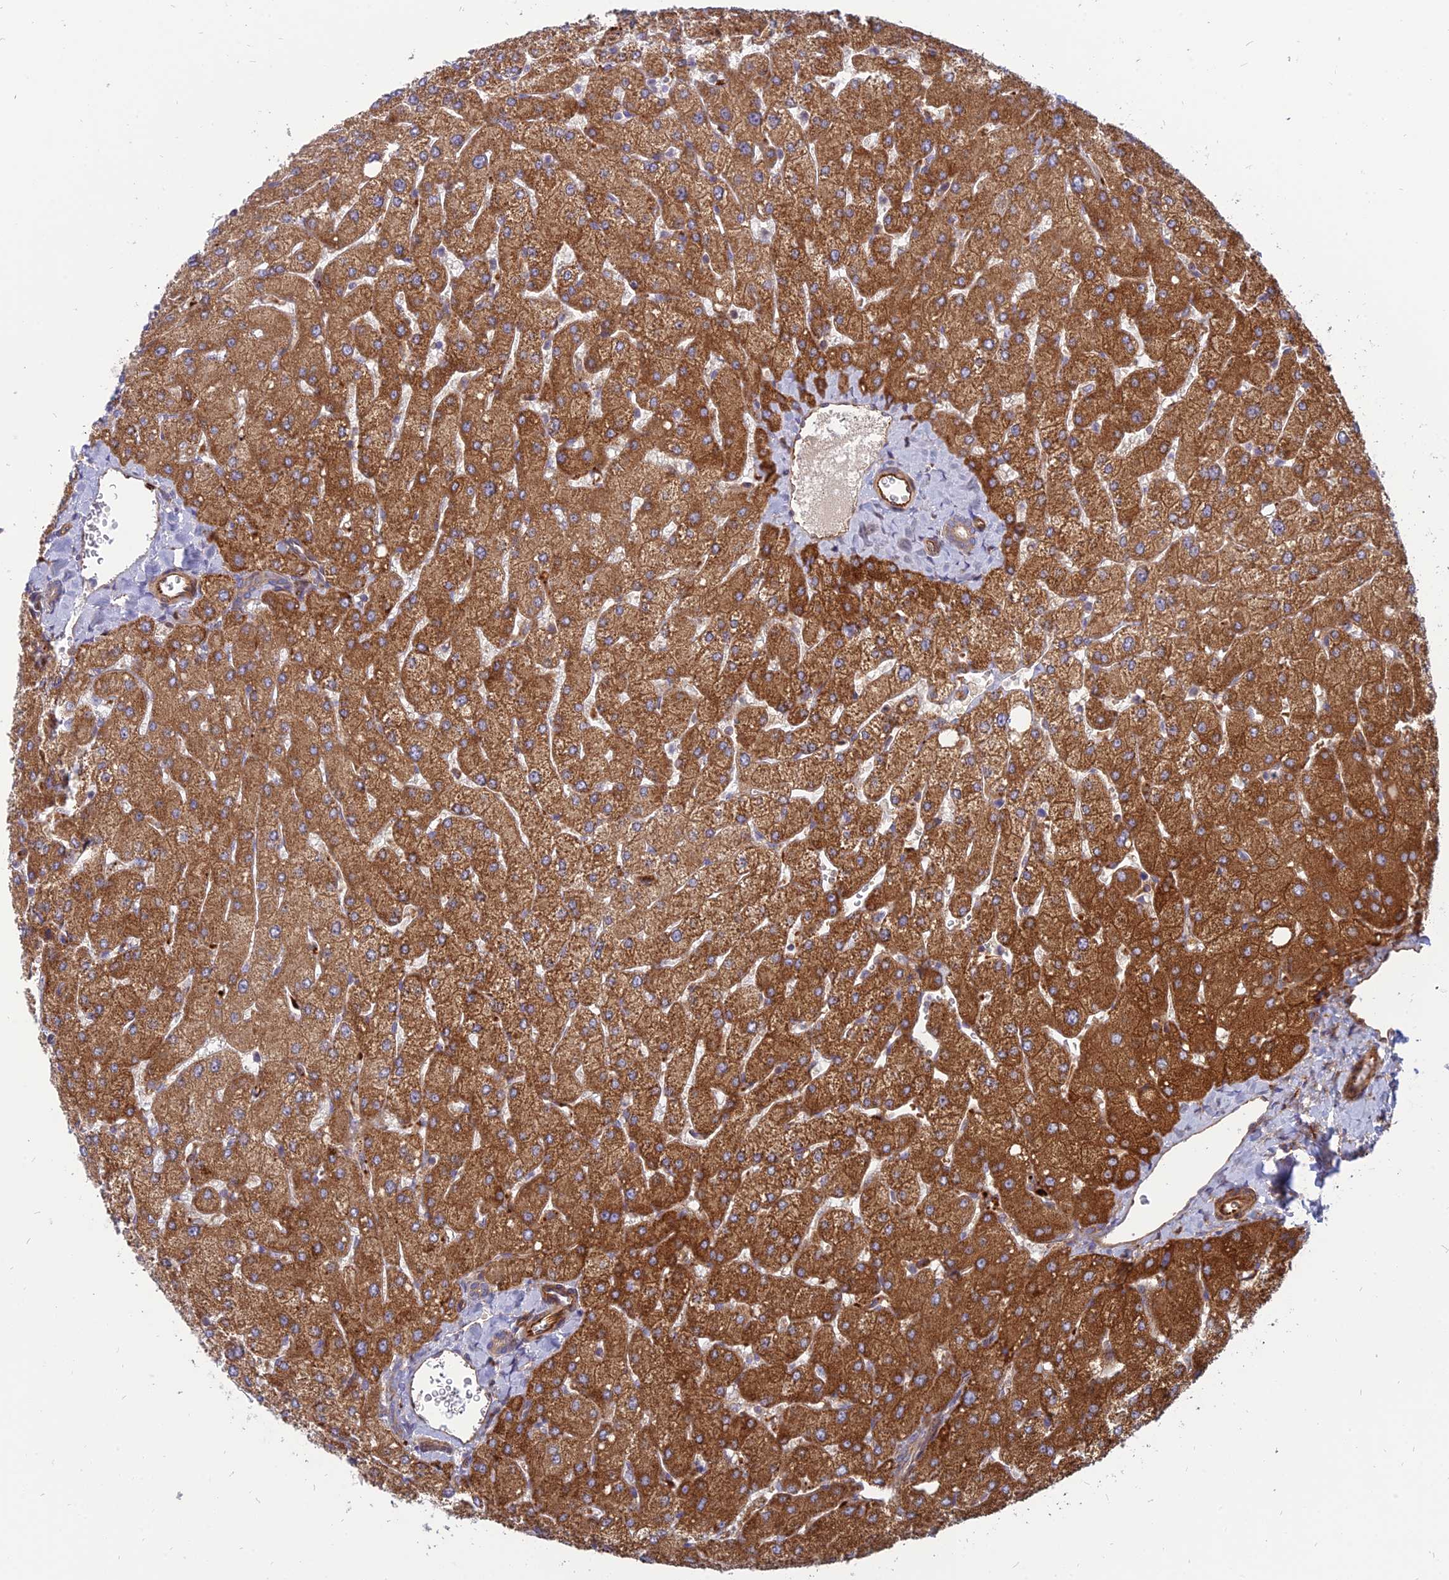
{"staining": {"intensity": "weak", "quantity": ">75%", "location": "cytoplasmic/membranous"}, "tissue": "liver", "cell_type": "Cholangiocytes", "image_type": "normal", "snomed": [{"axis": "morphology", "description": "Normal tissue, NOS"}, {"axis": "topography", "description": "Liver"}], "caption": "An immunohistochemistry image of unremarkable tissue is shown. Protein staining in brown shows weak cytoplasmic/membranous positivity in liver within cholangiocytes.", "gene": "PHKA2", "patient": {"sex": "male", "age": 55}}